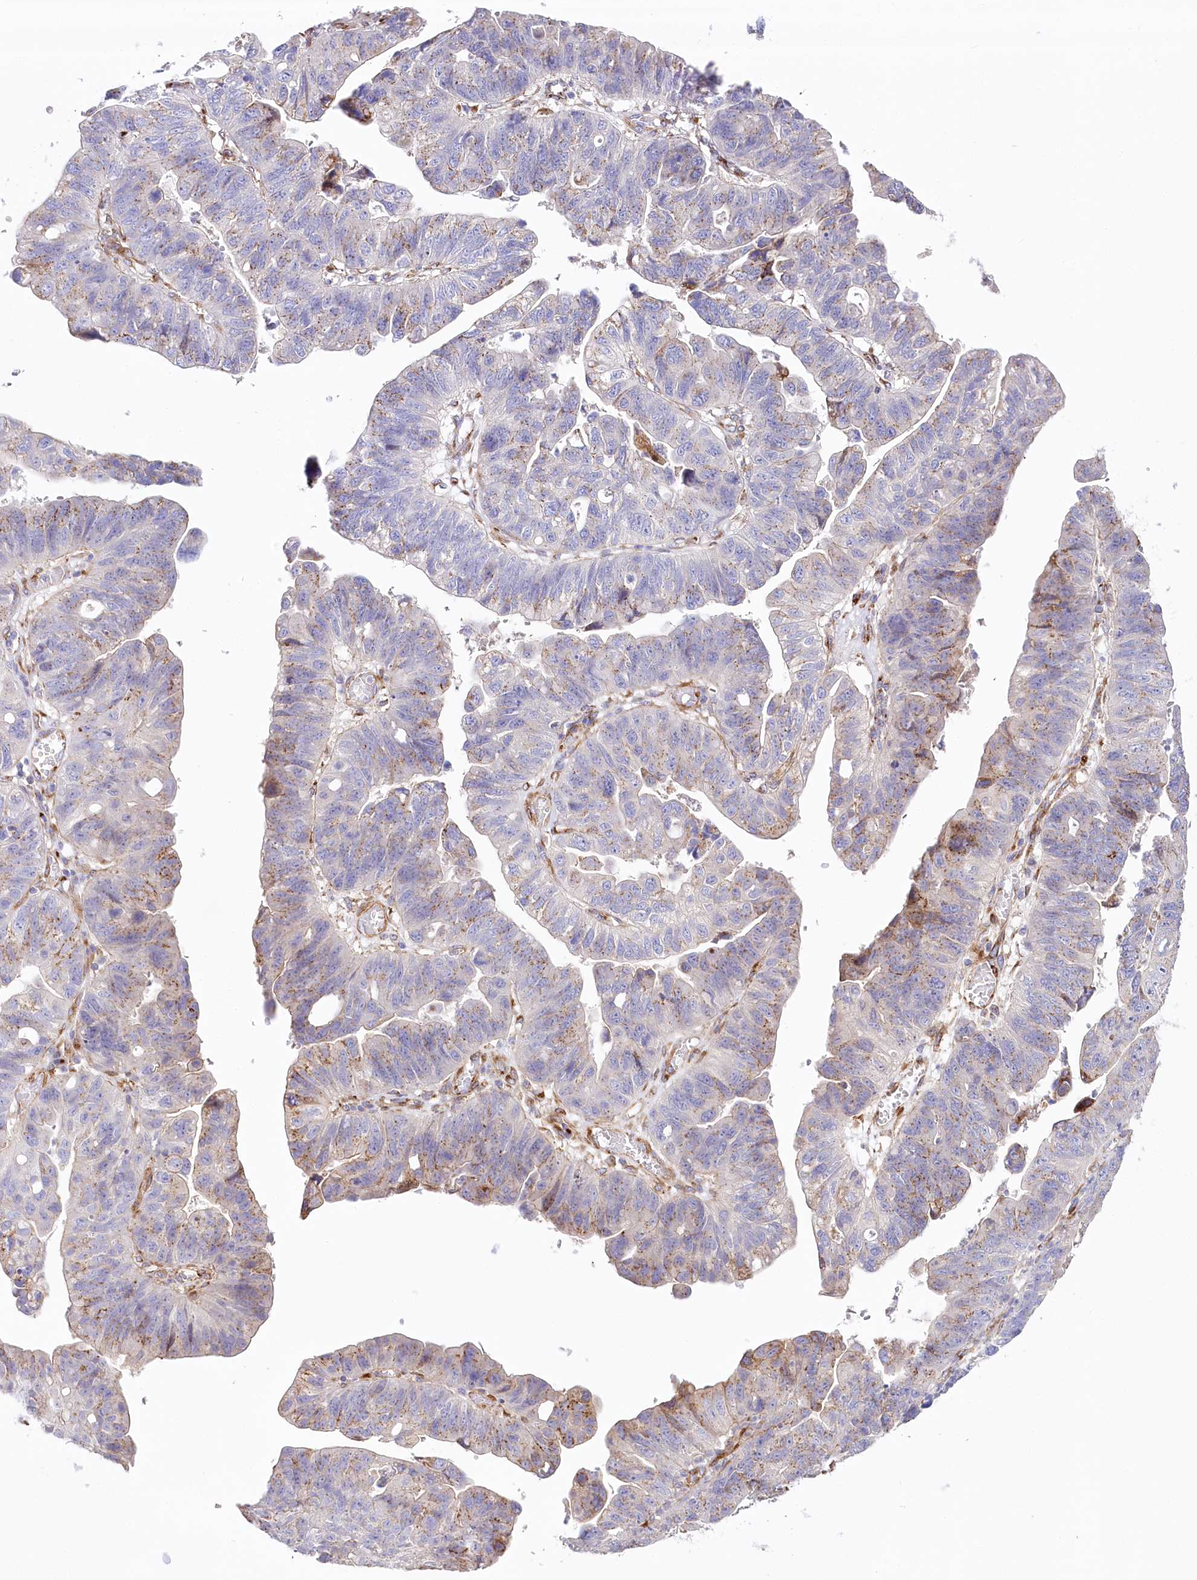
{"staining": {"intensity": "moderate", "quantity": "25%-75%", "location": "cytoplasmic/membranous"}, "tissue": "stomach cancer", "cell_type": "Tumor cells", "image_type": "cancer", "snomed": [{"axis": "morphology", "description": "Adenocarcinoma, NOS"}, {"axis": "topography", "description": "Stomach"}], "caption": "High-power microscopy captured an immunohistochemistry image of stomach adenocarcinoma, revealing moderate cytoplasmic/membranous positivity in about 25%-75% of tumor cells.", "gene": "ABRAXAS2", "patient": {"sex": "male", "age": 59}}